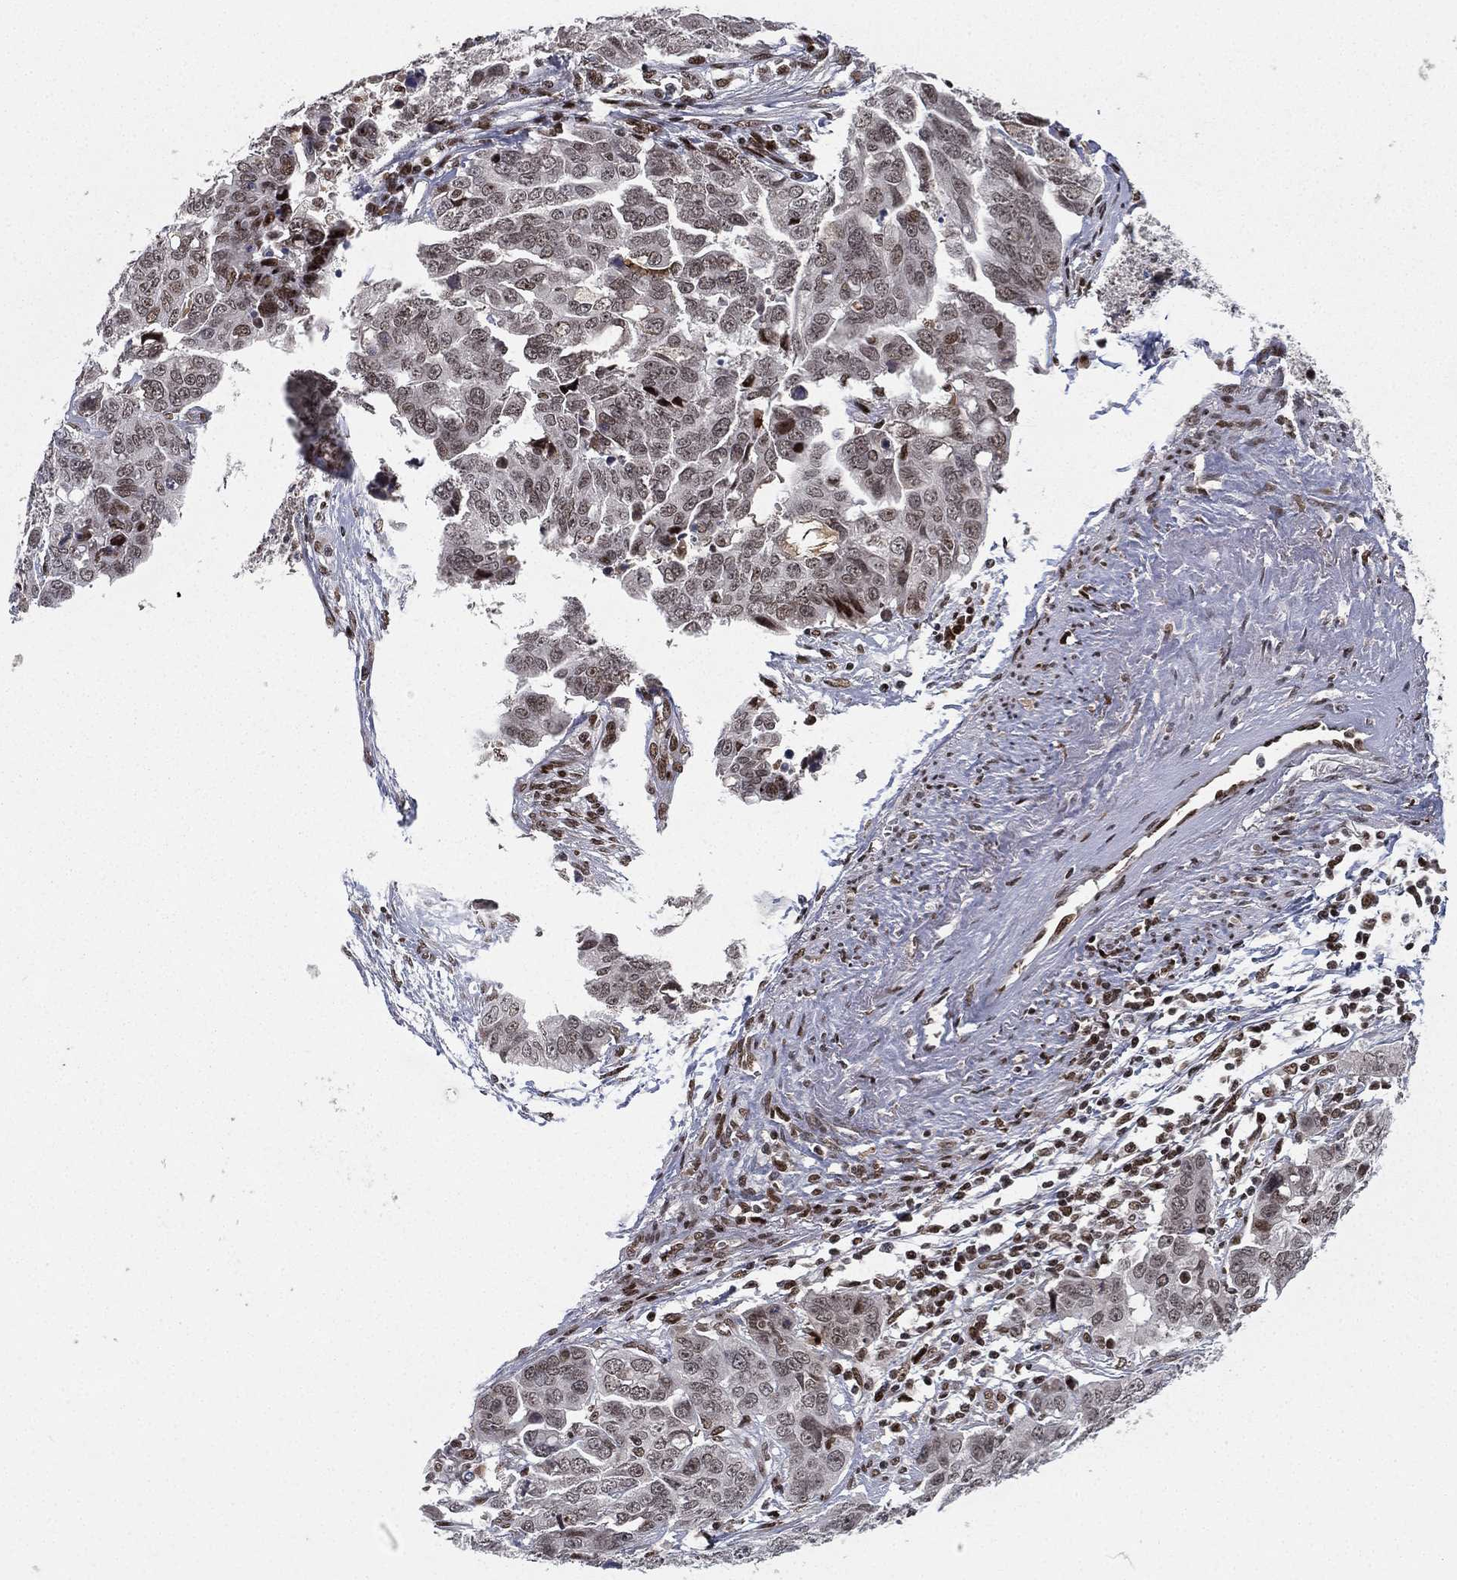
{"staining": {"intensity": "weak", "quantity": "25%-75%", "location": "nuclear"}, "tissue": "ovarian cancer", "cell_type": "Tumor cells", "image_type": "cancer", "snomed": [{"axis": "morphology", "description": "Carcinoma, endometroid"}, {"axis": "topography", "description": "Ovary"}], "caption": "The immunohistochemical stain labels weak nuclear staining in tumor cells of endometroid carcinoma (ovarian) tissue. Using DAB (3,3'-diaminobenzidine) (brown) and hematoxylin (blue) stains, captured at high magnification using brightfield microscopy.", "gene": "RTF1", "patient": {"sex": "female", "age": 78}}